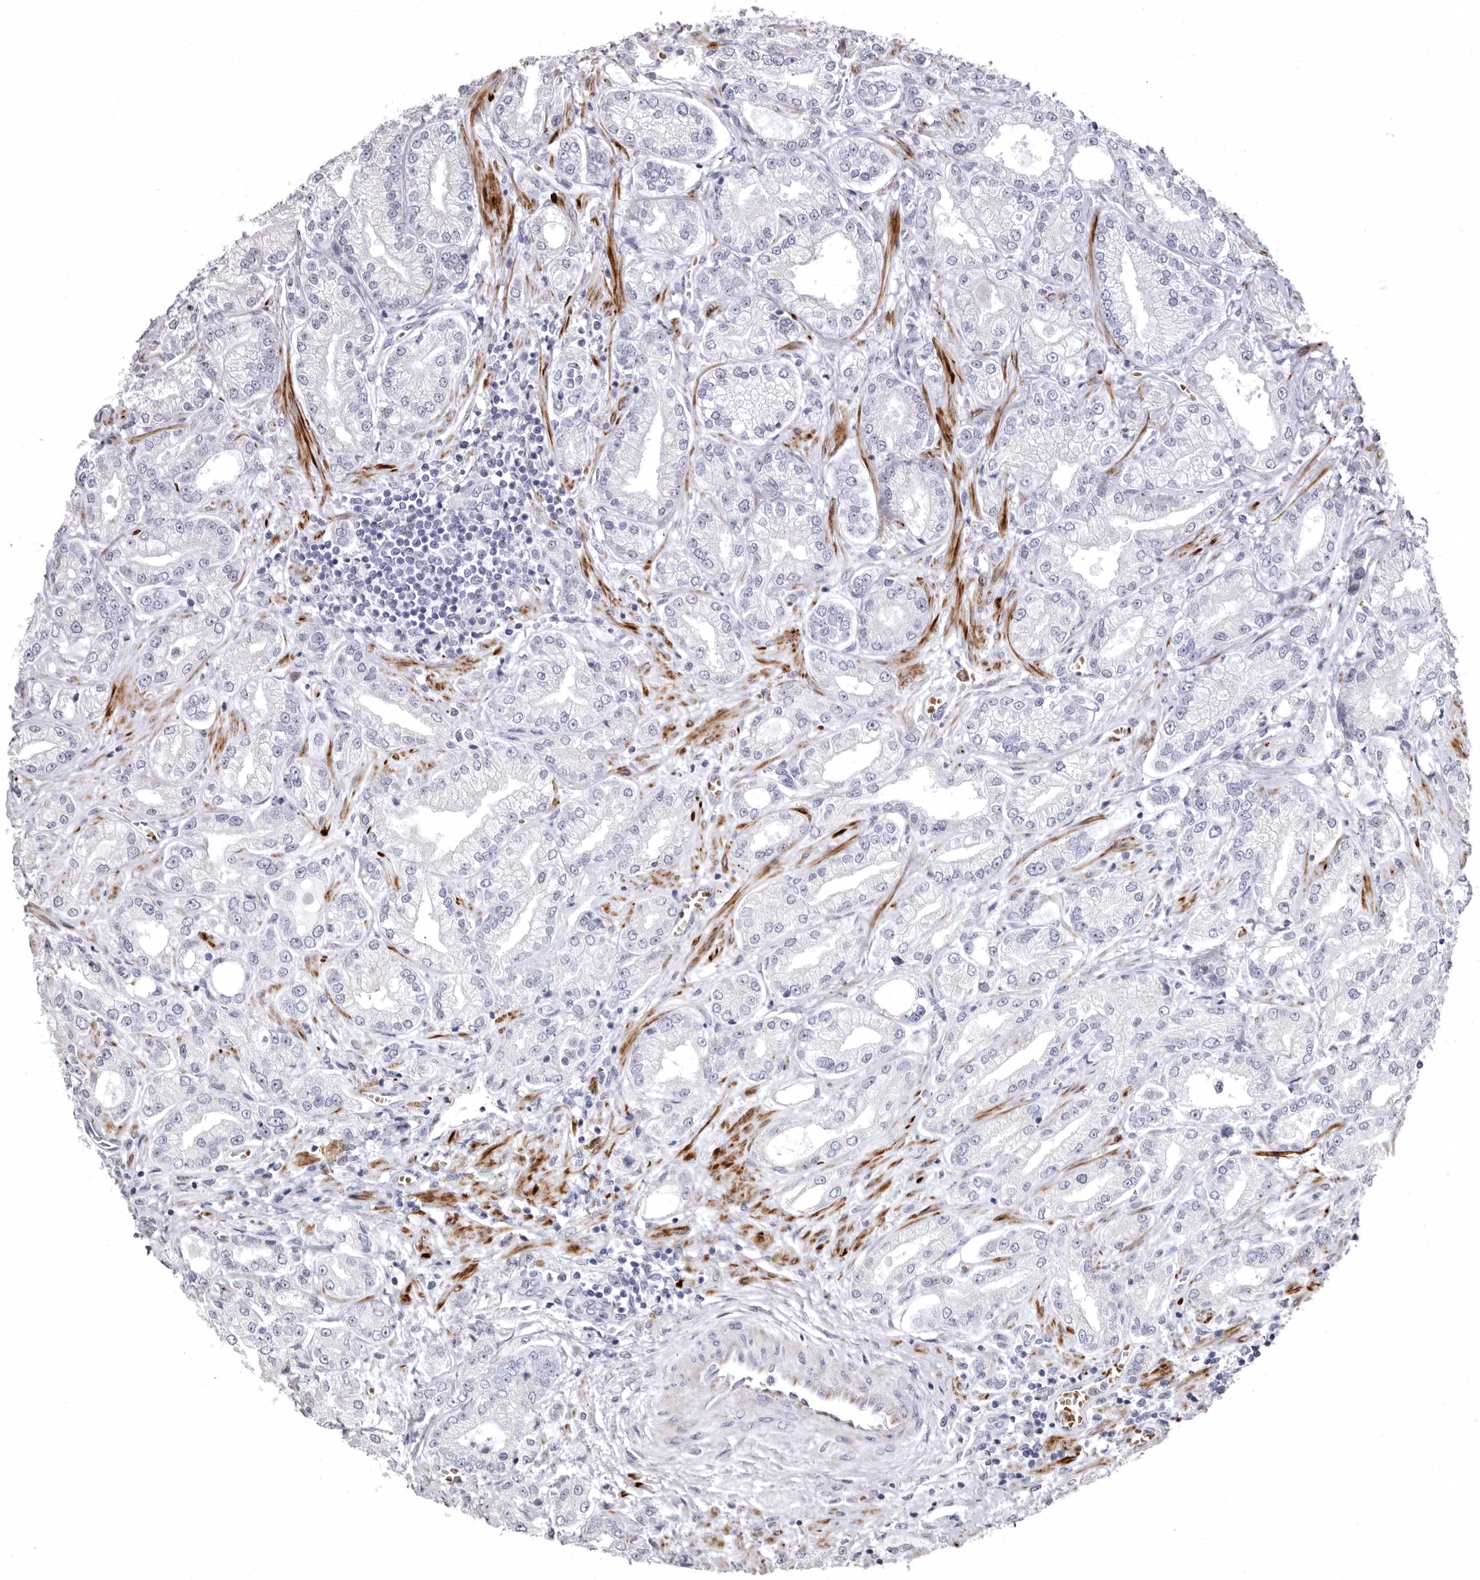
{"staining": {"intensity": "negative", "quantity": "none", "location": "none"}, "tissue": "prostate cancer", "cell_type": "Tumor cells", "image_type": "cancer", "snomed": [{"axis": "morphology", "description": "Adenocarcinoma, Low grade"}, {"axis": "topography", "description": "Prostate"}], "caption": "Immunohistochemical staining of human low-grade adenocarcinoma (prostate) displays no significant positivity in tumor cells.", "gene": "AIDA", "patient": {"sex": "male", "age": 62}}